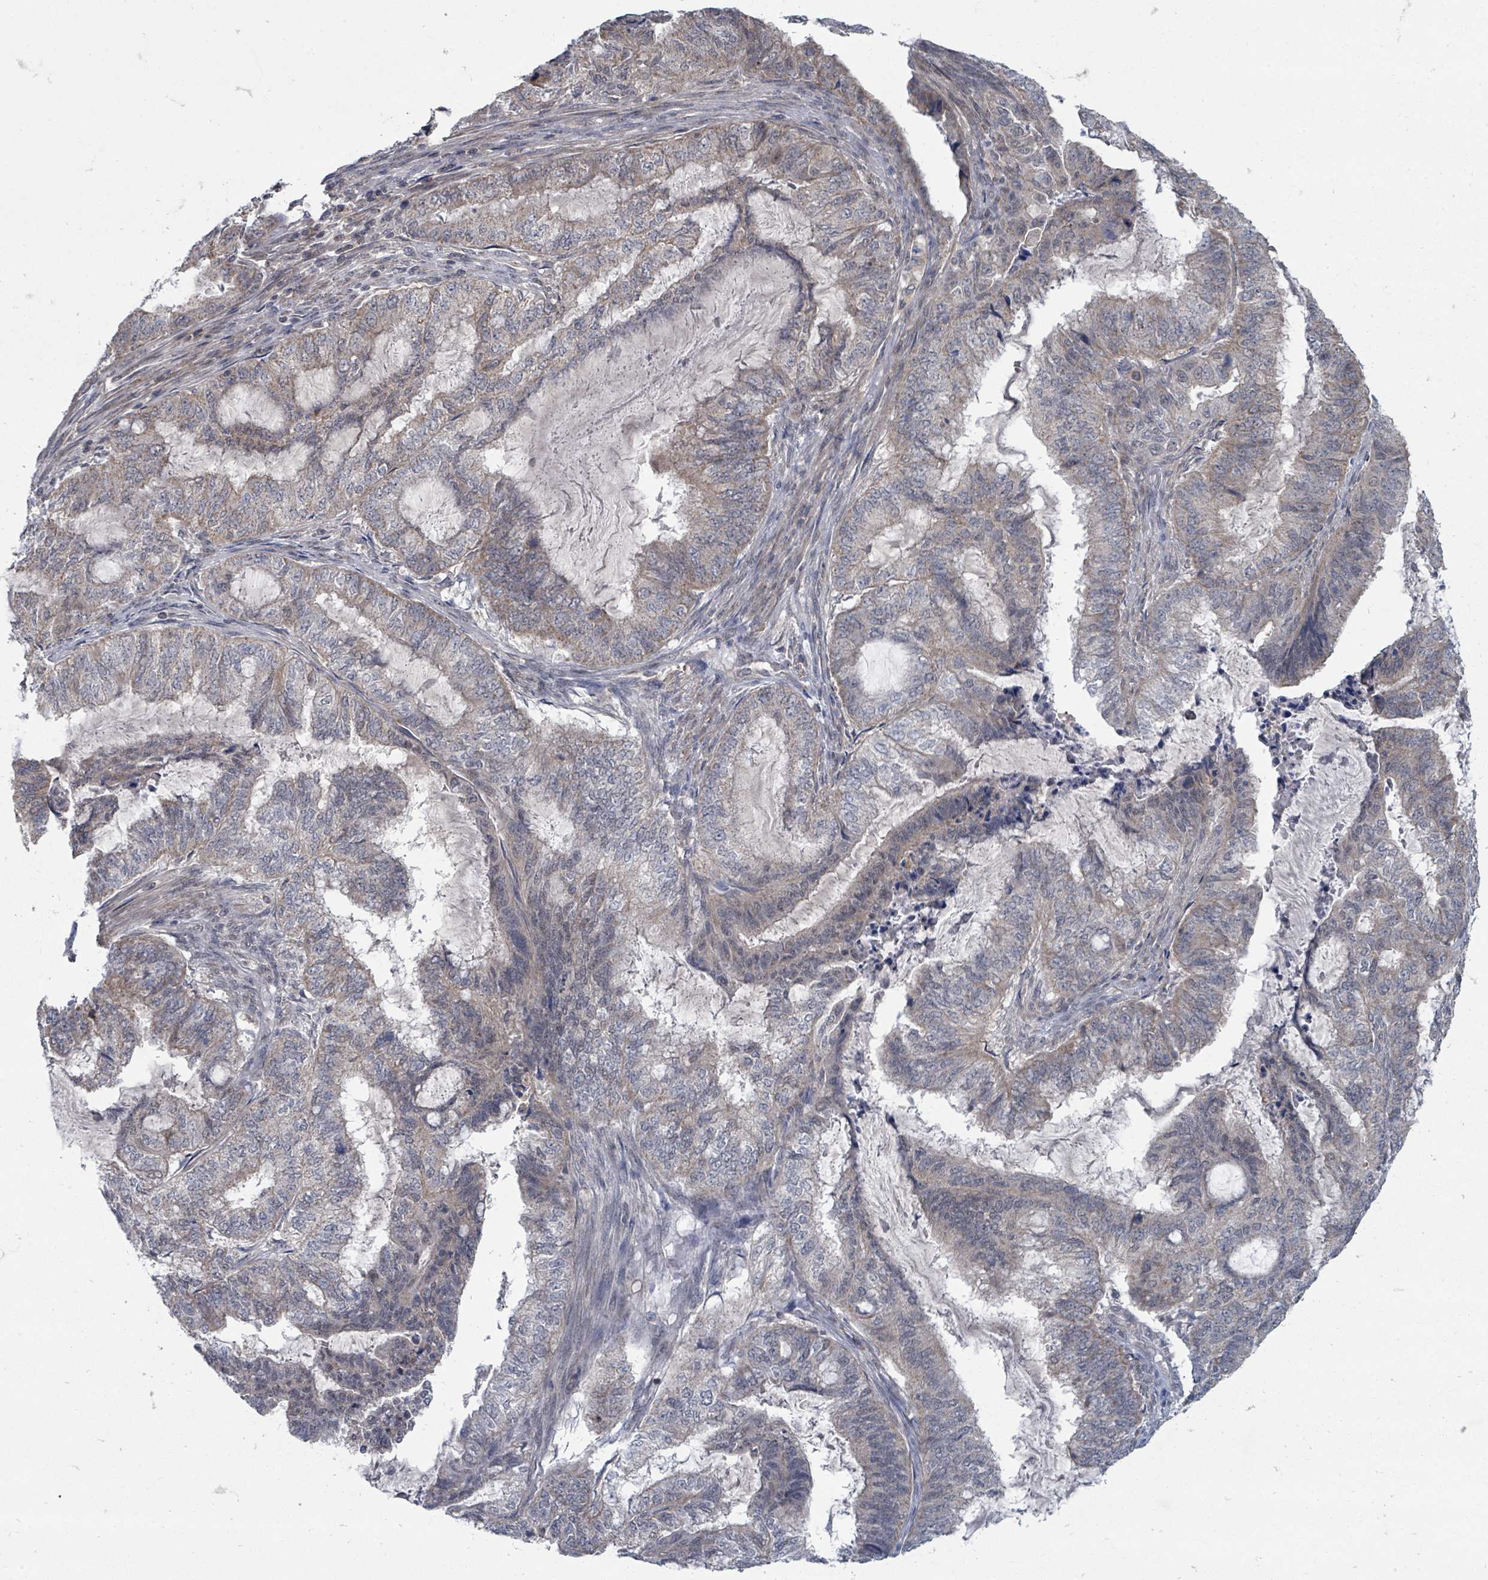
{"staining": {"intensity": "weak", "quantity": "<25%", "location": "cytoplasmic/membranous"}, "tissue": "endometrial cancer", "cell_type": "Tumor cells", "image_type": "cancer", "snomed": [{"axis": "morphology", "description": "Adenocarcinoma, NOS"}, {"axis": "topography", "description": "Endometrium"}], "caption": "Tumor cells are negative for brown protein staining in adenocarcinoma (endometrial).", "gene": "MAGOHB", "patient": {"sex": "female", "age": 51}}